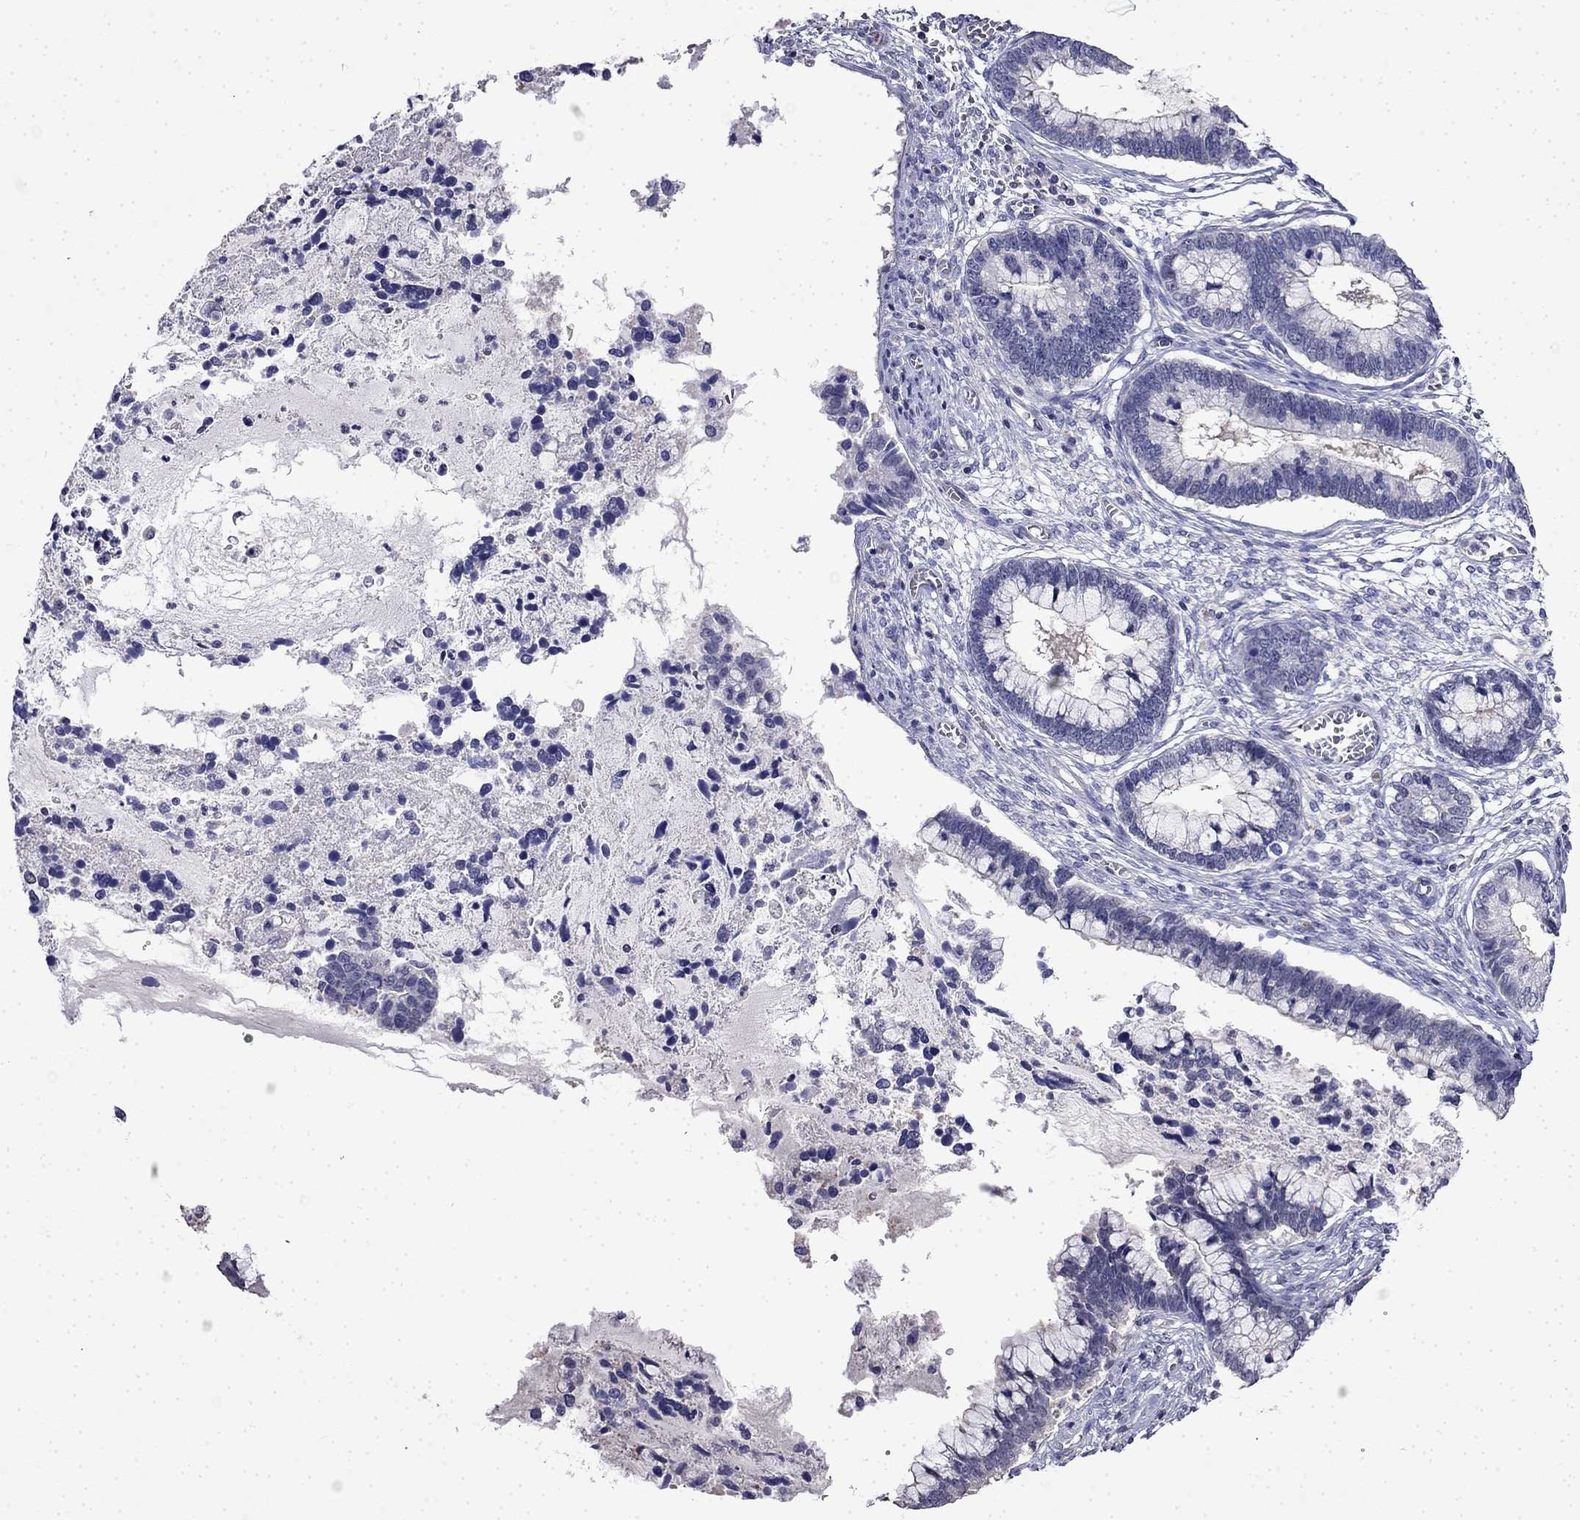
{"staining": {"intensity": "negative", "quantity": "none", "location": "none"}, "tissue": "cervical cancer", "cell_type": "Tumor cells", "image_type": "cancer", "snomed": [{"axis": "morphology", "description": "Adenocarcinoma, NOS"}, {"axis": "topography", "description": "Cervix"}], "caption": "This is an immunohistochemistry (IHC) histopathology image of human cervical cancer (adenocarcinoma). There is no staining in tumor cells.", "gene": "GUCA1B", "patient": {"sex": "female", "age": 44}}